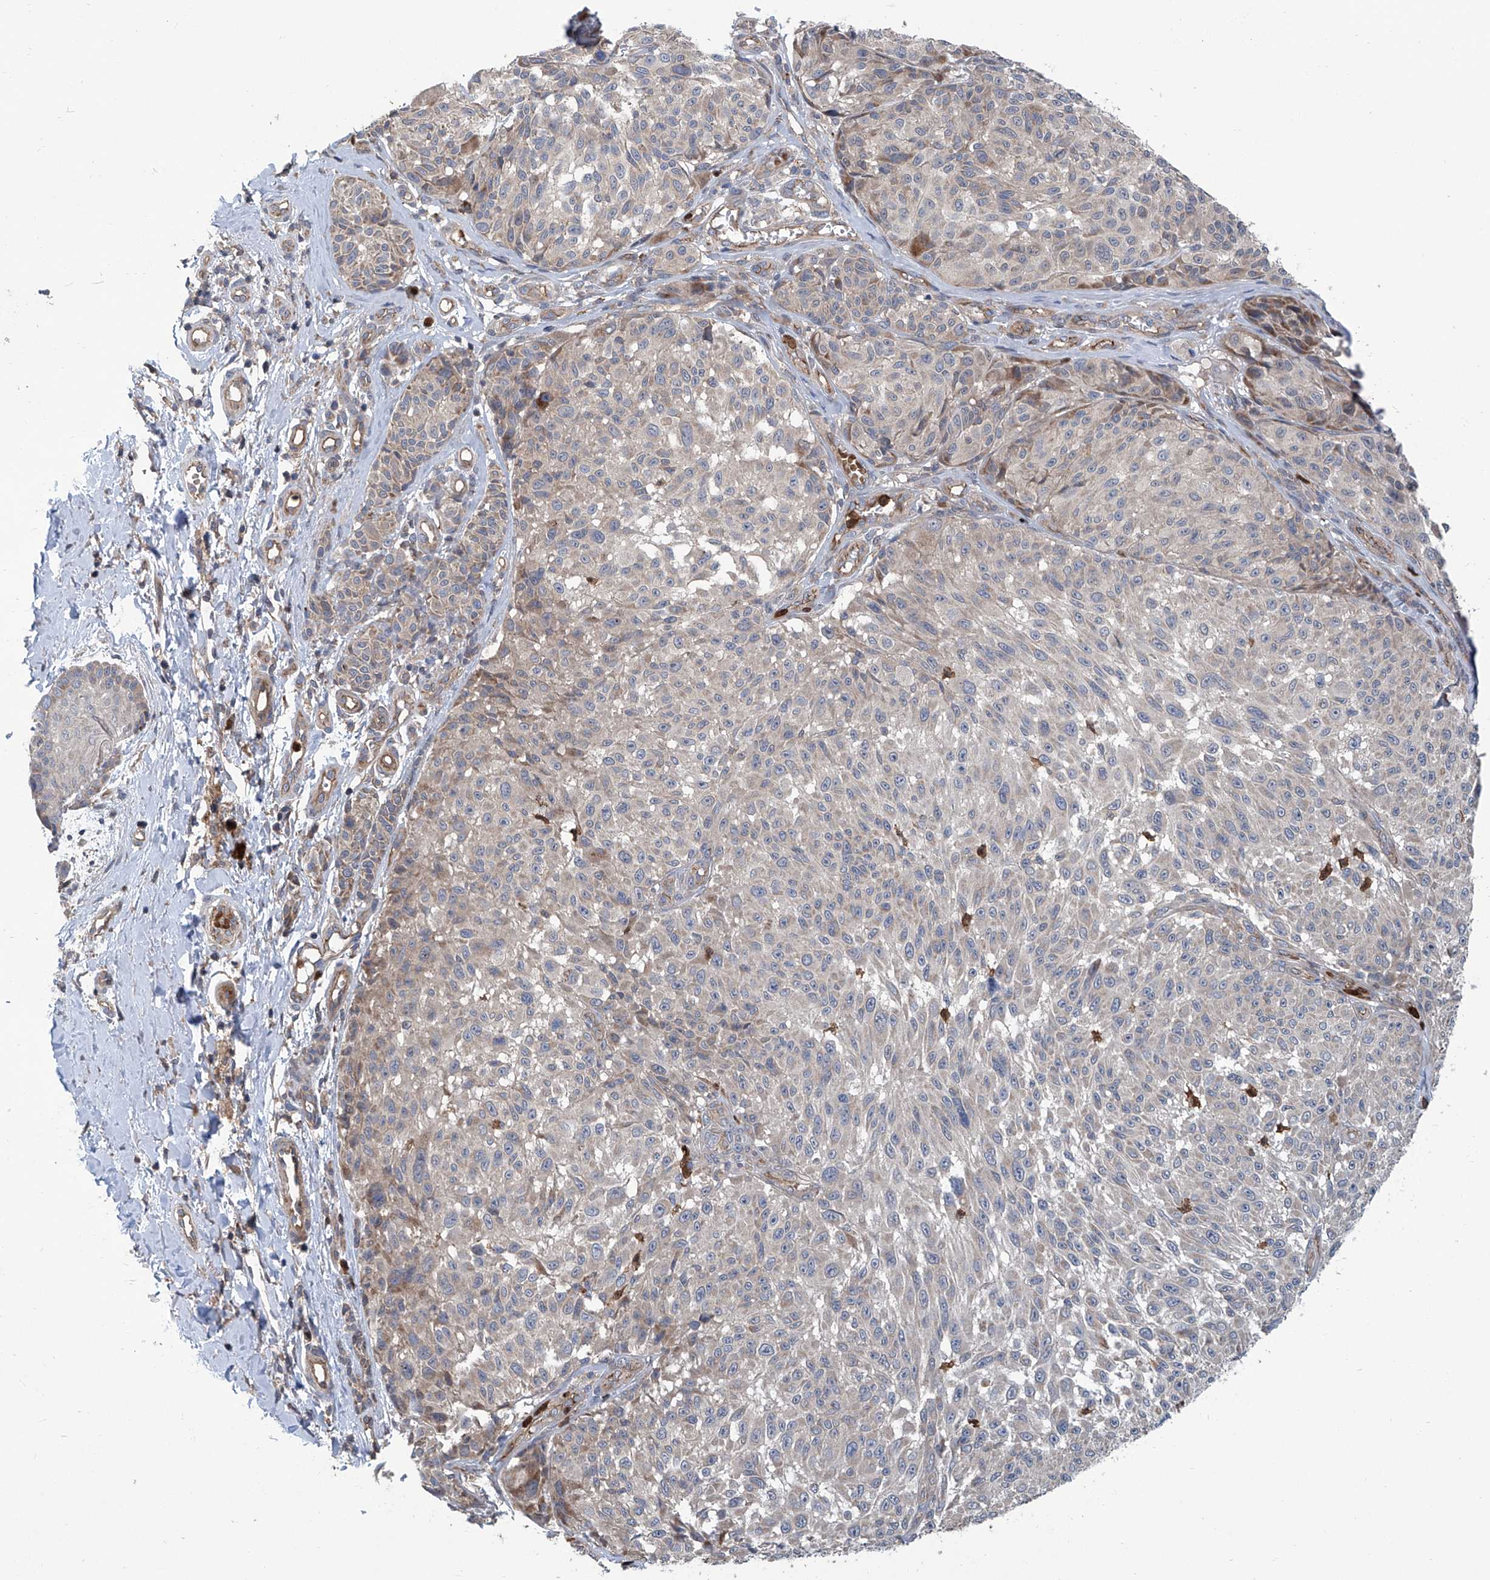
{"staining": {"intensity": "negative", "quantity": "none", "location": "none"}, "tissue": "melanoma", "cell_type": "Tumor cells", "image_type": "cancer", "snomed": [{"axis": "morphology", "description": "Malignant melanoma, NOS"}, {"axis": "topography", "description": "Skin"}], "caption": "IHC image of human melanoma stained for a protein (brown), which reveals no positivity in tumor cells.", "gene": "EIF2D", "patient": {"sex": "male", "age": 83}}